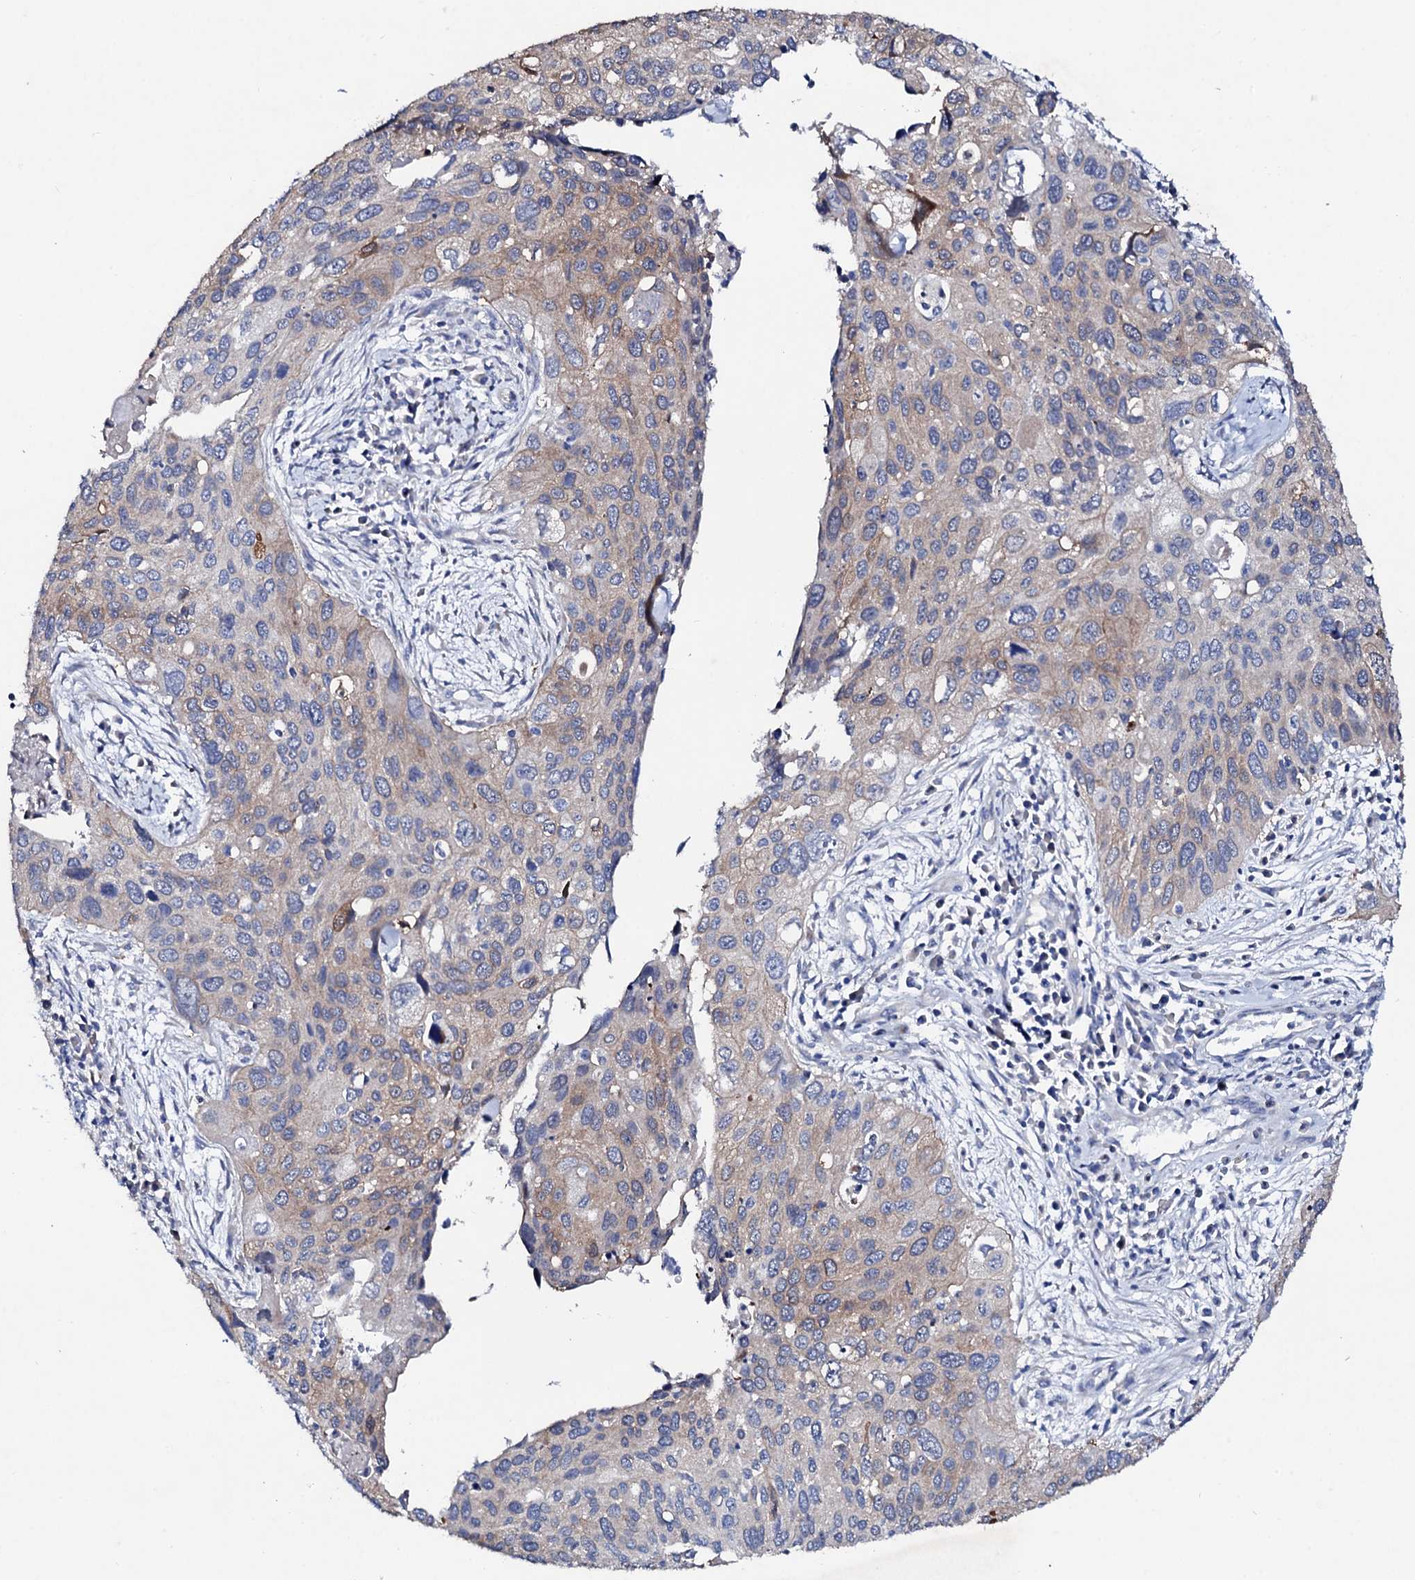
{"staining": {"intensity": "weak", "quantity": "<25%", "location": "cytoplasmic/membranous"}, "tissue": "cervical cancer", "cell_type": "Tumor cells", "image_type": "cancer", "snomed": [{"axis": "morphology", "description": "Squamous cell carcinoma, NOS"}, {"axis": "topography", "description": "Cervix"}], "caption": "Photomicrograph shows no protein positivity in tumor cells of cervical cancer tissue. (DAB IHC with hematoxylin counter stain).", "gene": "TRDN", "patient": {"sex": "female", "age": 55}}